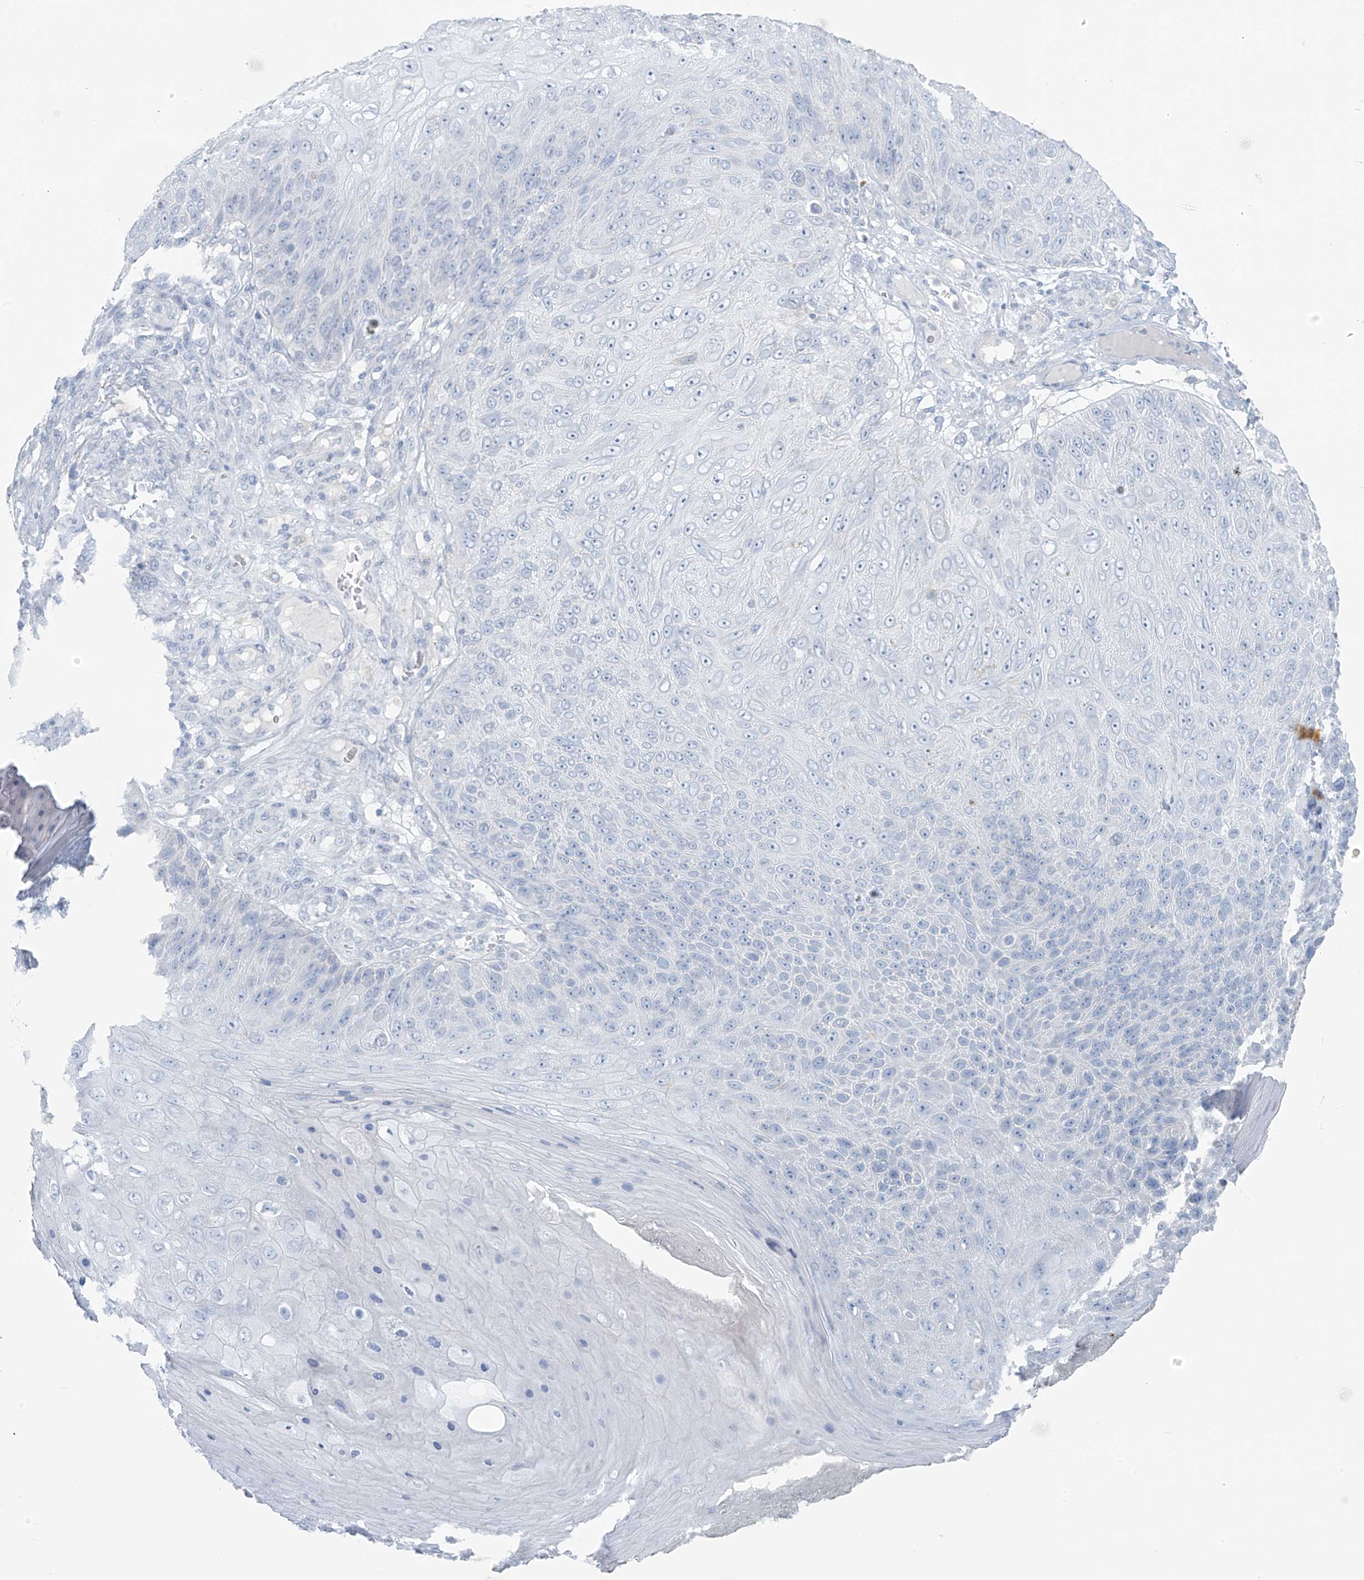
{"staining": {"intensity": "negative", "quantity": "none", "location": "none"}, "tissue": "skin cancer", "cell_type": "Tumor cells", "image_type": "cancer", "snomed": [{"axis": "morphology", "description": "Squamous cell carcinoma, NOS"}, {"axis": "topography", "description": "Skin"}], "caption": "Protein analysis of skin cancer displays no significant positivity in tumor cells.", "gene": "SLC25A43", "patient": {"sex": "female", "age": 88}}